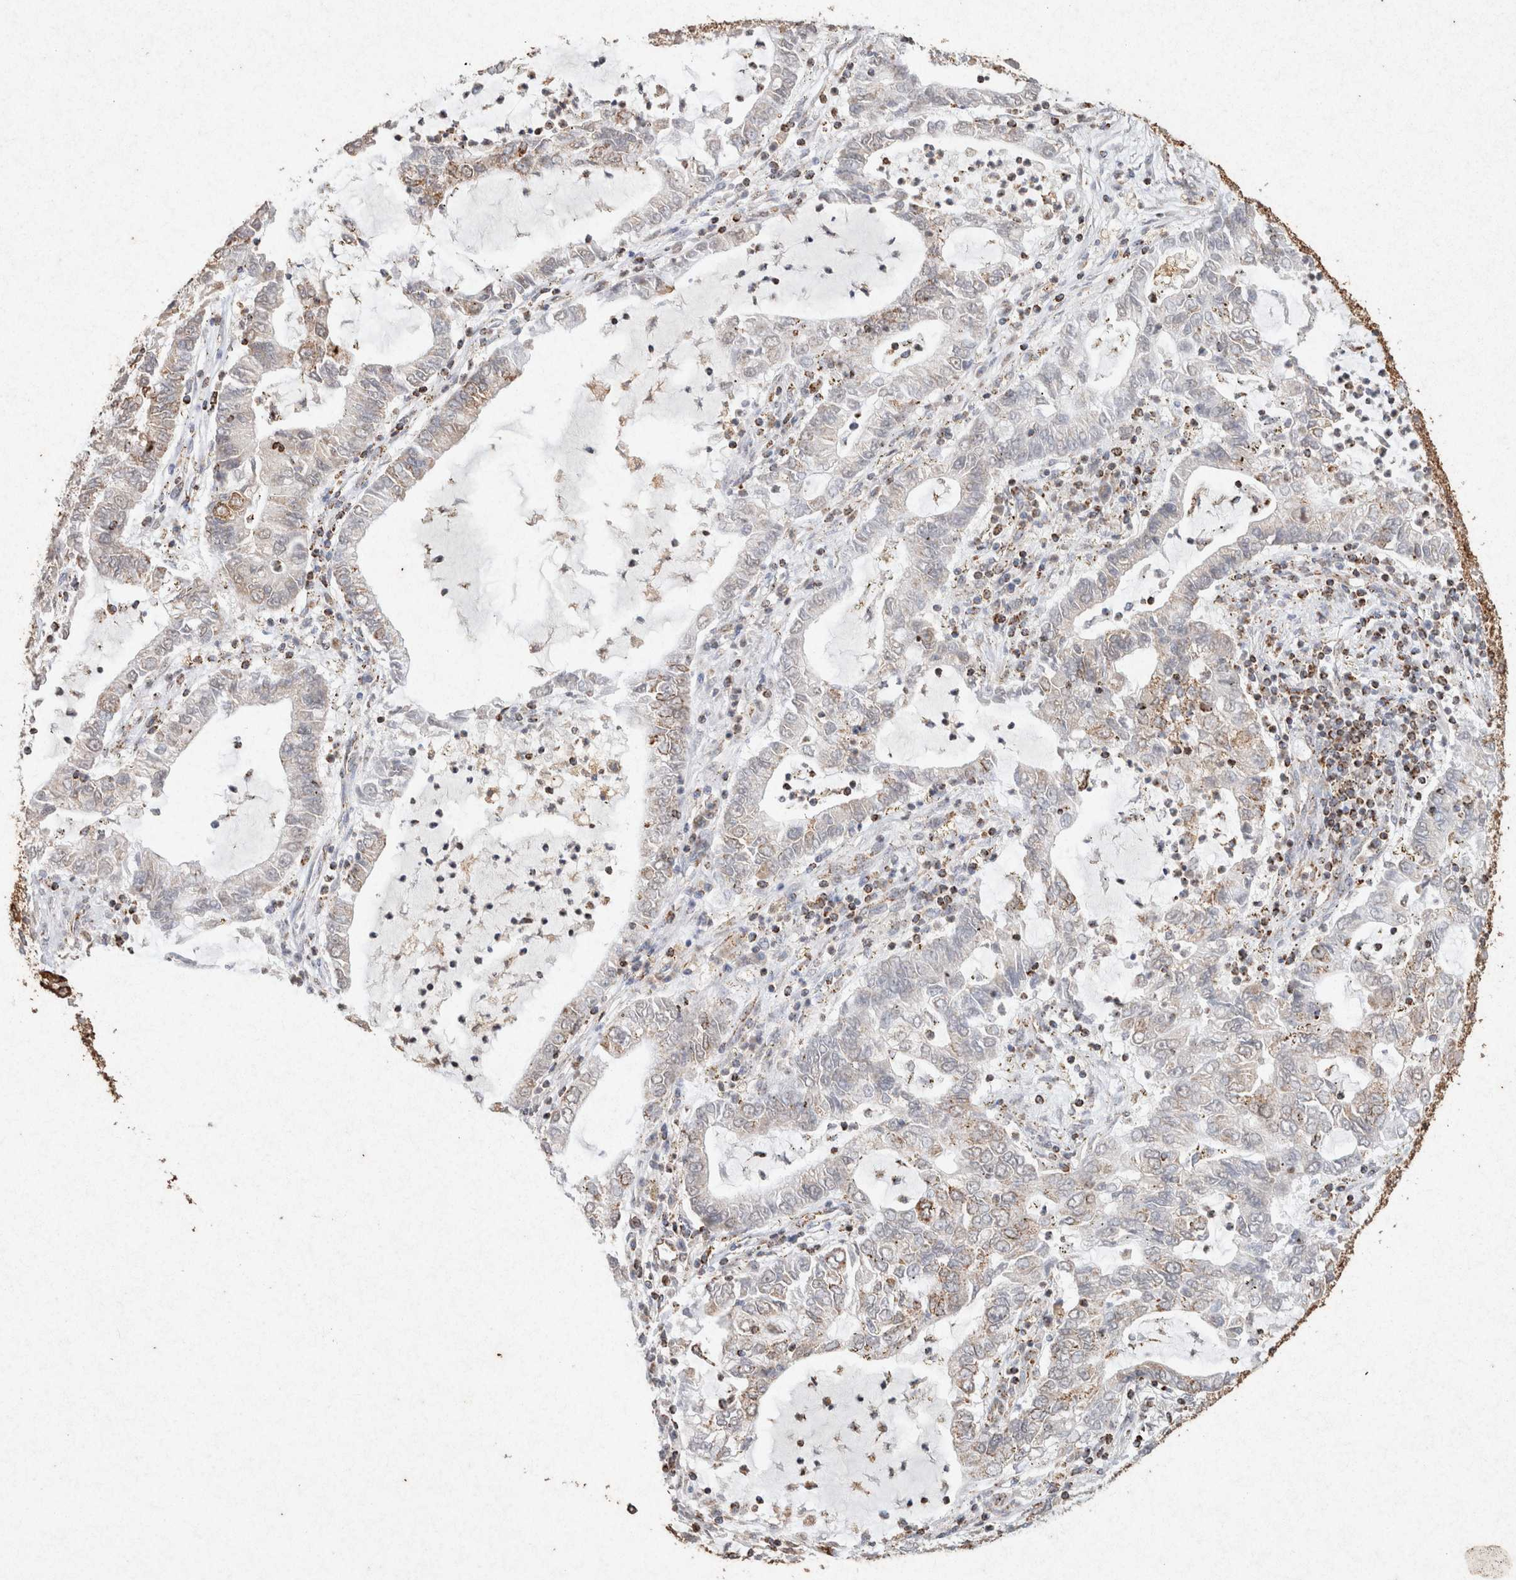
{"staining": {"intensity": "weak", "quantity": "<25%", "location": "cytoplasmic/membranous"}, "tissue": "lung cancer", "cell_type": "Tumor cells", "image_type": "cancer", "snomed": [{"axis": "morphology", "description": "Adenocarcinoma, NOS"}, {"axis": "topography", "description": "Lung"}], "caption": "The photomicrograph exhibits no staining of tumor cells in lung cancer (adenocarcinoma).", "gene": "SDC2", "patient": {"sex": "female", "age": 51}}